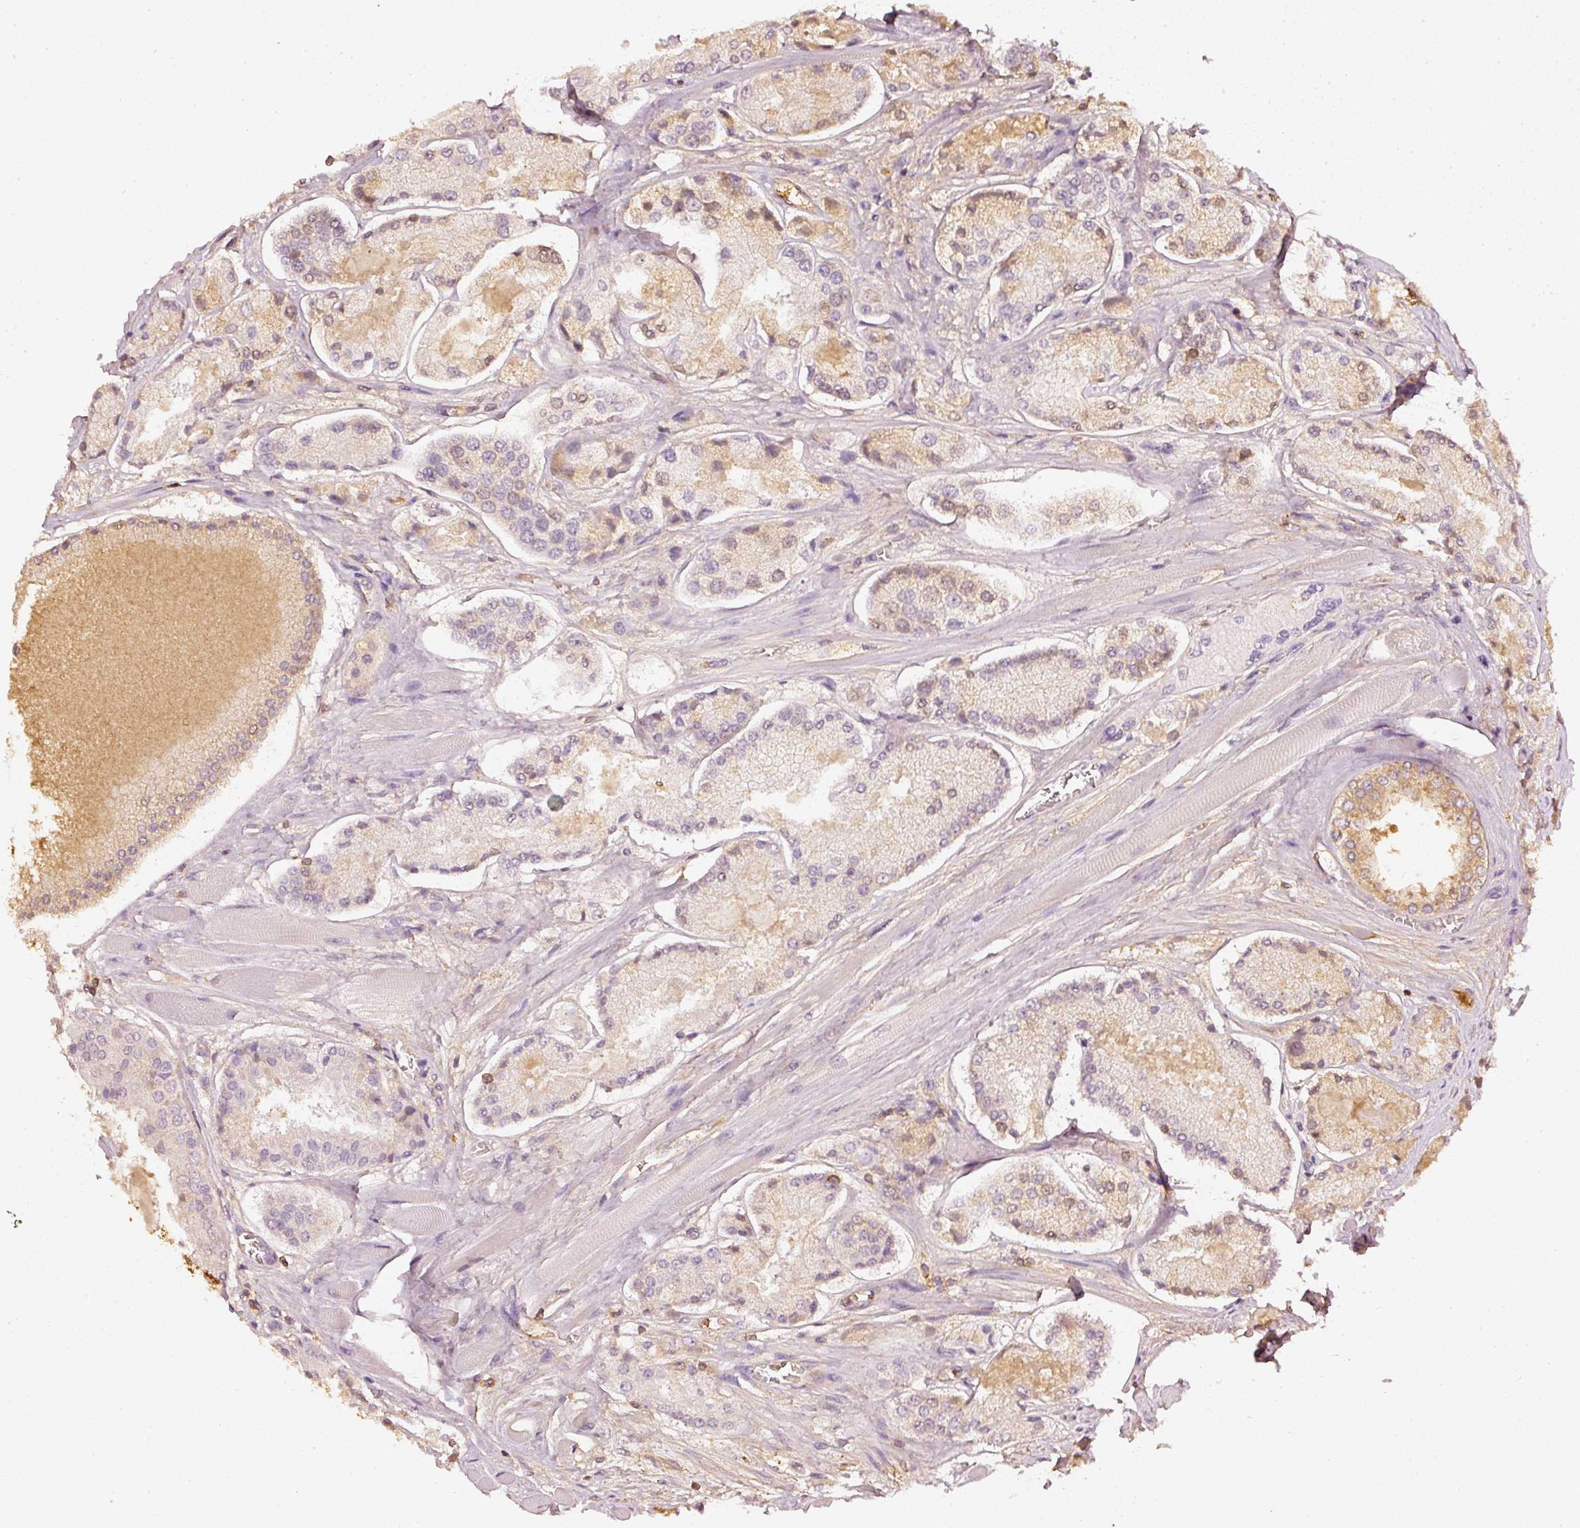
{"staining": {"intensity": "moderate", "quantity": "<25%", "location": "cytoplasmic/membranous"}, "tissue": "prostate cancer", "cell_type": "Tumor cells", "image_type": "cancer", "snomed": [{"axis": "morphology", "description": "Adenocarcinoma, High grade"}, {"axis": "topography", "description": "Prostate"}], "caption": "Human prostate high-grade adenocarcinoma stained for a protein (brown) reveals moderate cytoplasmic/membranous positive staining in approximately <25% of tumor cells.", "gene": "EVL", "patient": {"sex": "male", "age": 67}}